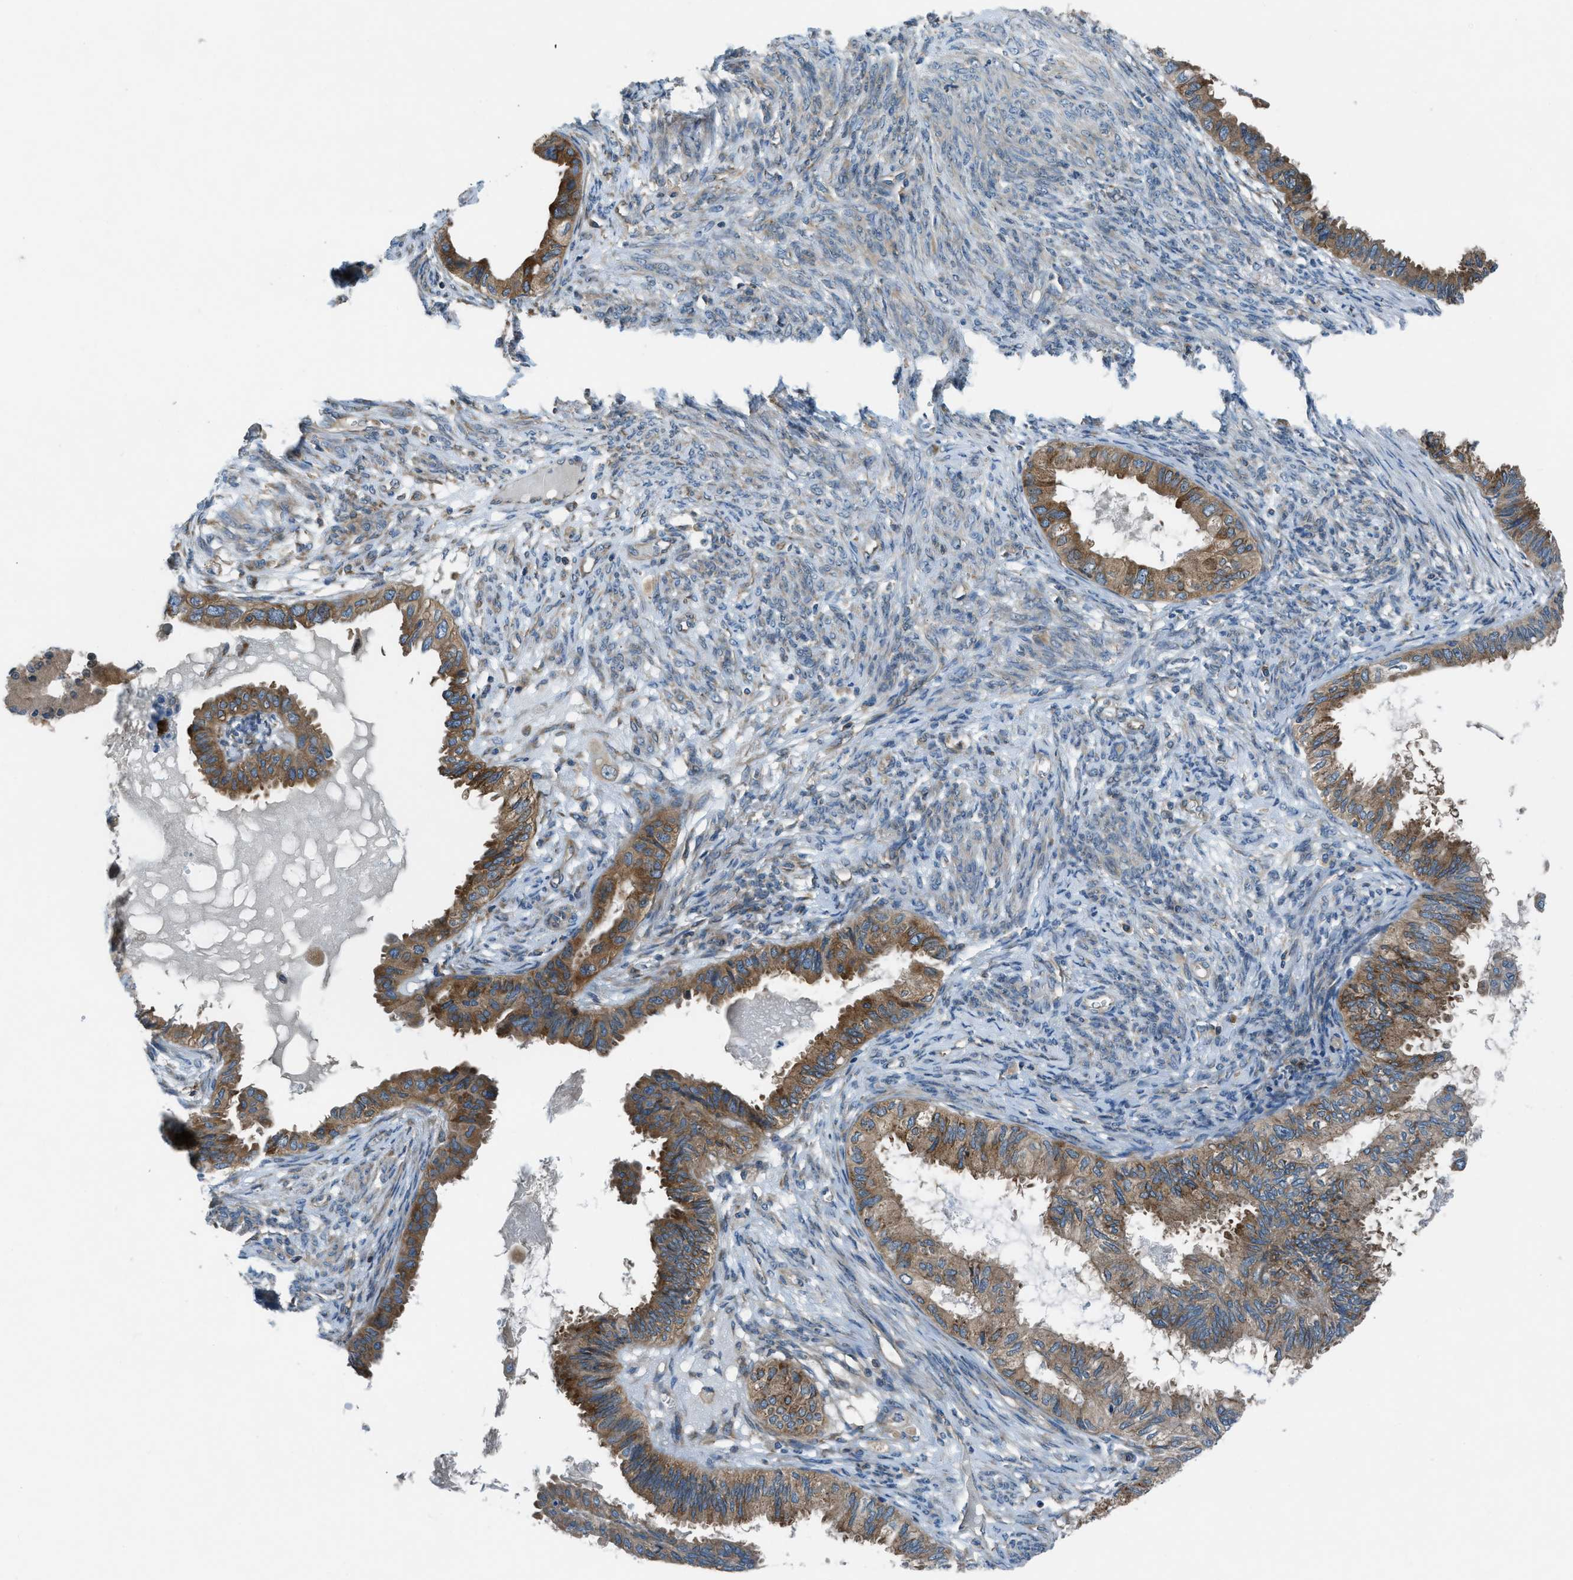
{"staining": {"intensity": "moderate", "quantity": ">75%", "location": "cytoplasmic/membranous"}, "tissue": "cervical cancer", "cell_type": "Tumor cells", "image_type": "cancer", "snomed": [{"axis": "morphology", "description": "Normal tissue, NOS"}, {"axis": "morphology", "description": "Adenocarcinoma, NOS"}, {"axis": "topography", "description": "Cervix"}, {"axis": "topography", "description": "Endometrium"}], "caption": "A photomicrograph of human adenocarcinoma (cervical) stained for a protein exhibits moderate cytoplasmic/membranous brown staining in tumor cells. Nuclei are stained in blue.", "gene": "ARFGAP2", "patient": {"sex": "female", "age": 86}}